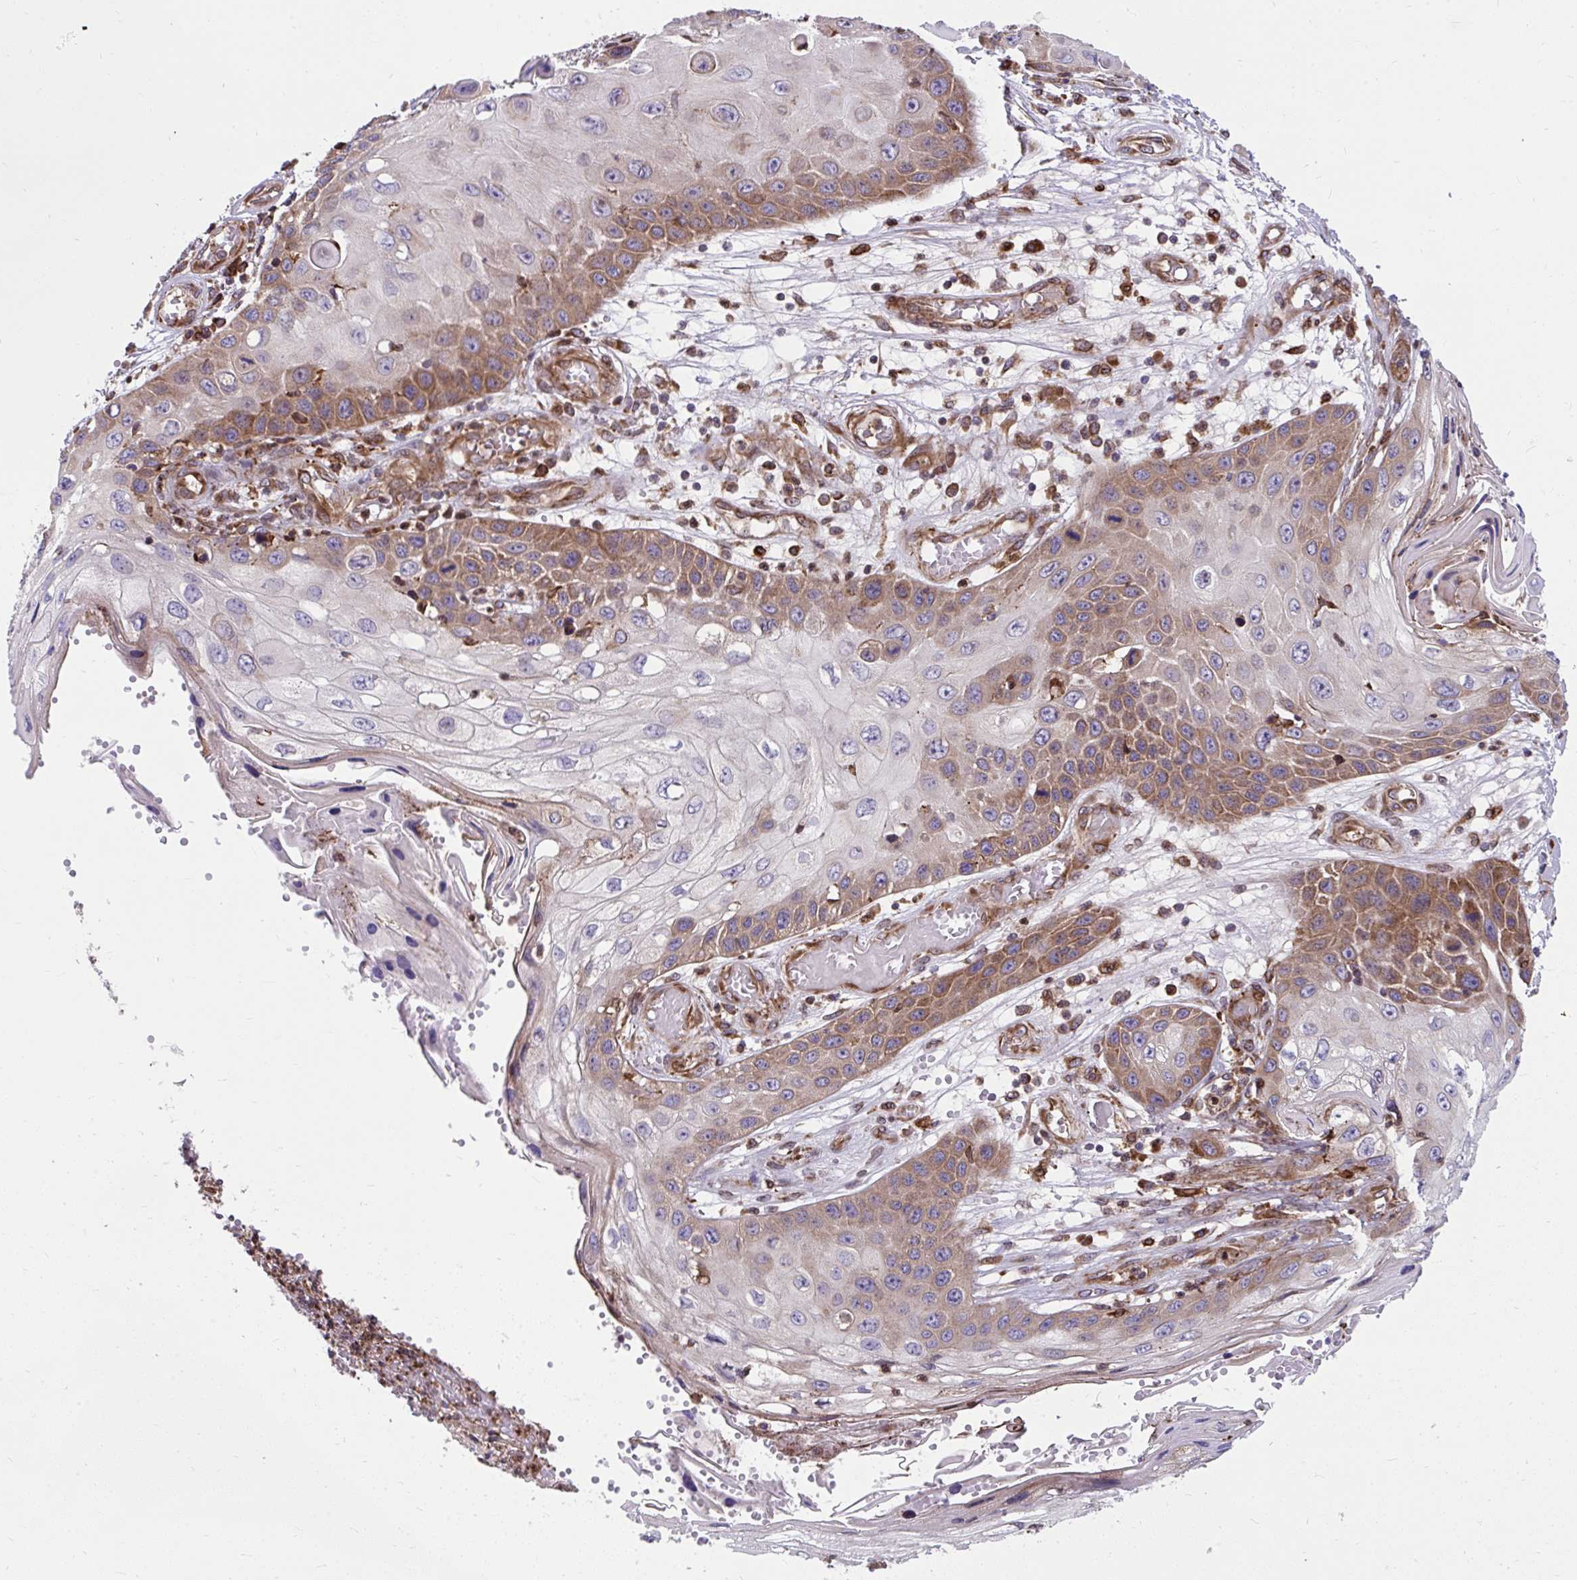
{"staining": {"intensity": "moderate", "quantity": "<25%", "location": "cytoplasmic/membranous"}, "tissue": "skin cancer", "cell_type": "Tumor cells", "image_type": "cancer", "snomed": [{"axis": "morphology", "description": "Squamous cell carcinoma, NOS"}, {"axis": "topography", "description": "Skin"}, {"axis": "topography", "description": "Vulva"}], "caption": "This is an image of immunohistochemistry (IHC) staining of squamous cell carcinoma (skin), which shows moderate expression in the cytoplasmic/membranous of tumor cells.", "gene": "STIM2", "patient": {"sex": "female", "age": 44}}